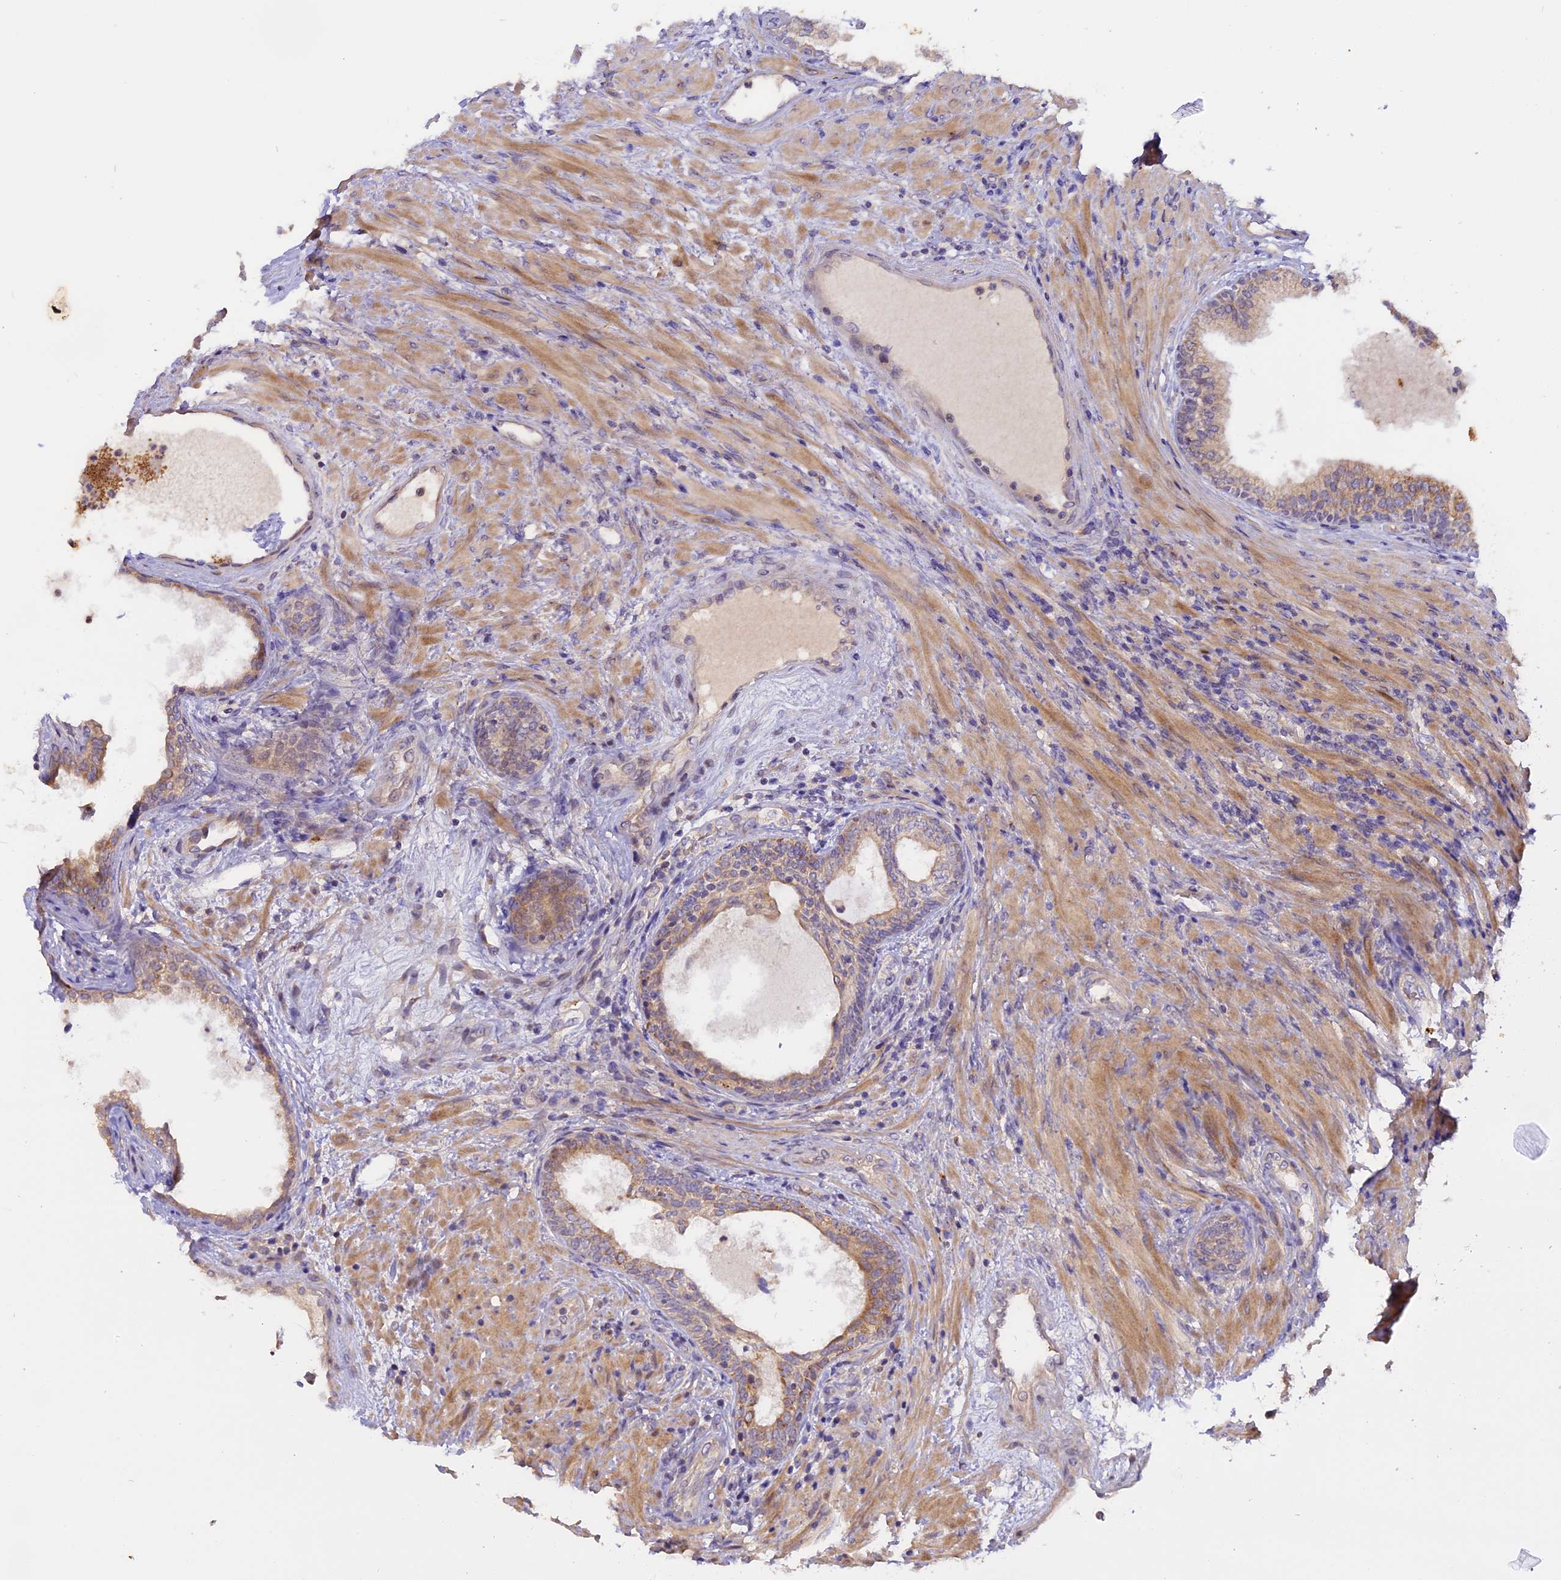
{"staining": {"intensity": "moderate", "quantity": "25%-75%", "location": "cytoplasmic/membranous"}, "tissue": "prostate", "cell_type": "Glandular cells", "image_type": "normal", "snomed": [{"axis": "morphology", "description": "Normal tissue, NOS"}, {"axis": "topography", "description": "Prostate"}], "caption": "Immunohistochemistry photomicrograph of normal human prostate stained for a protein (brown), which shows medium levels of moderate cytoplasmic/membranous expression in approximately 25%-75% of glandular cells.", "gene": "MEMO1", "patient": {"sex": "male", "age": 76}}